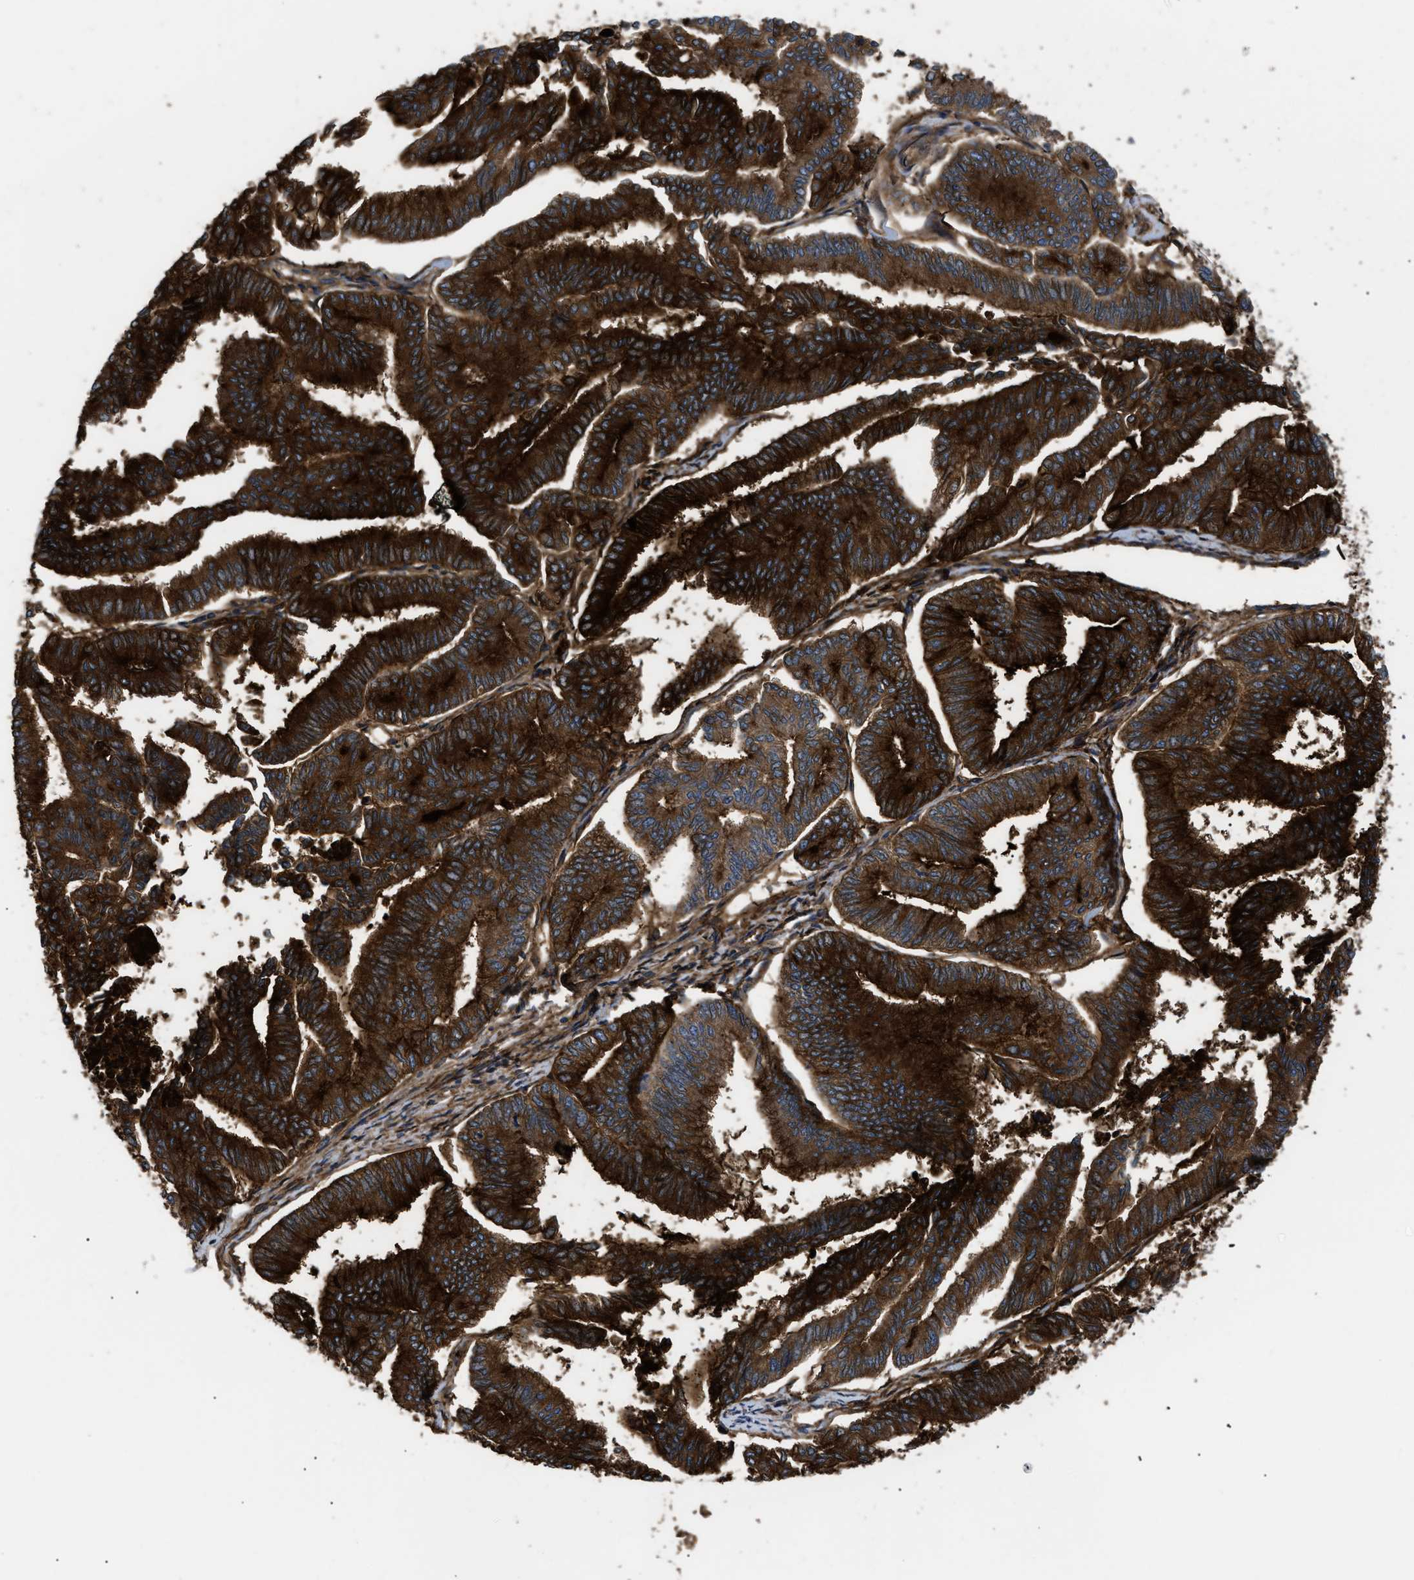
{"staining": {"intensity": "strong", "quantity": ">75%", "location": "cytoplasmic/membranous"}, "tissue": "endometrial cancer", "cell_type": "Tumor cells", "image_type": "cancer", "snomed": [{"axis": "morphology", "description": "Adenocarcinoma, NOS"}, {"axis": "topography", "description": "Endometrium"}], "caption": "IHC histopathology image of neoplastic tissue: endometrial cancer (adenocarcinoma) stained using immunohistochemistry demonstrates high levels of strong protein expression localized specifically in the cytoplasmic/membranous of tumor cells, appearing as a cytoplasmic/membranous brown color.", "gene": "NT5E", "patient": {"sex": "female", "age": 79}}